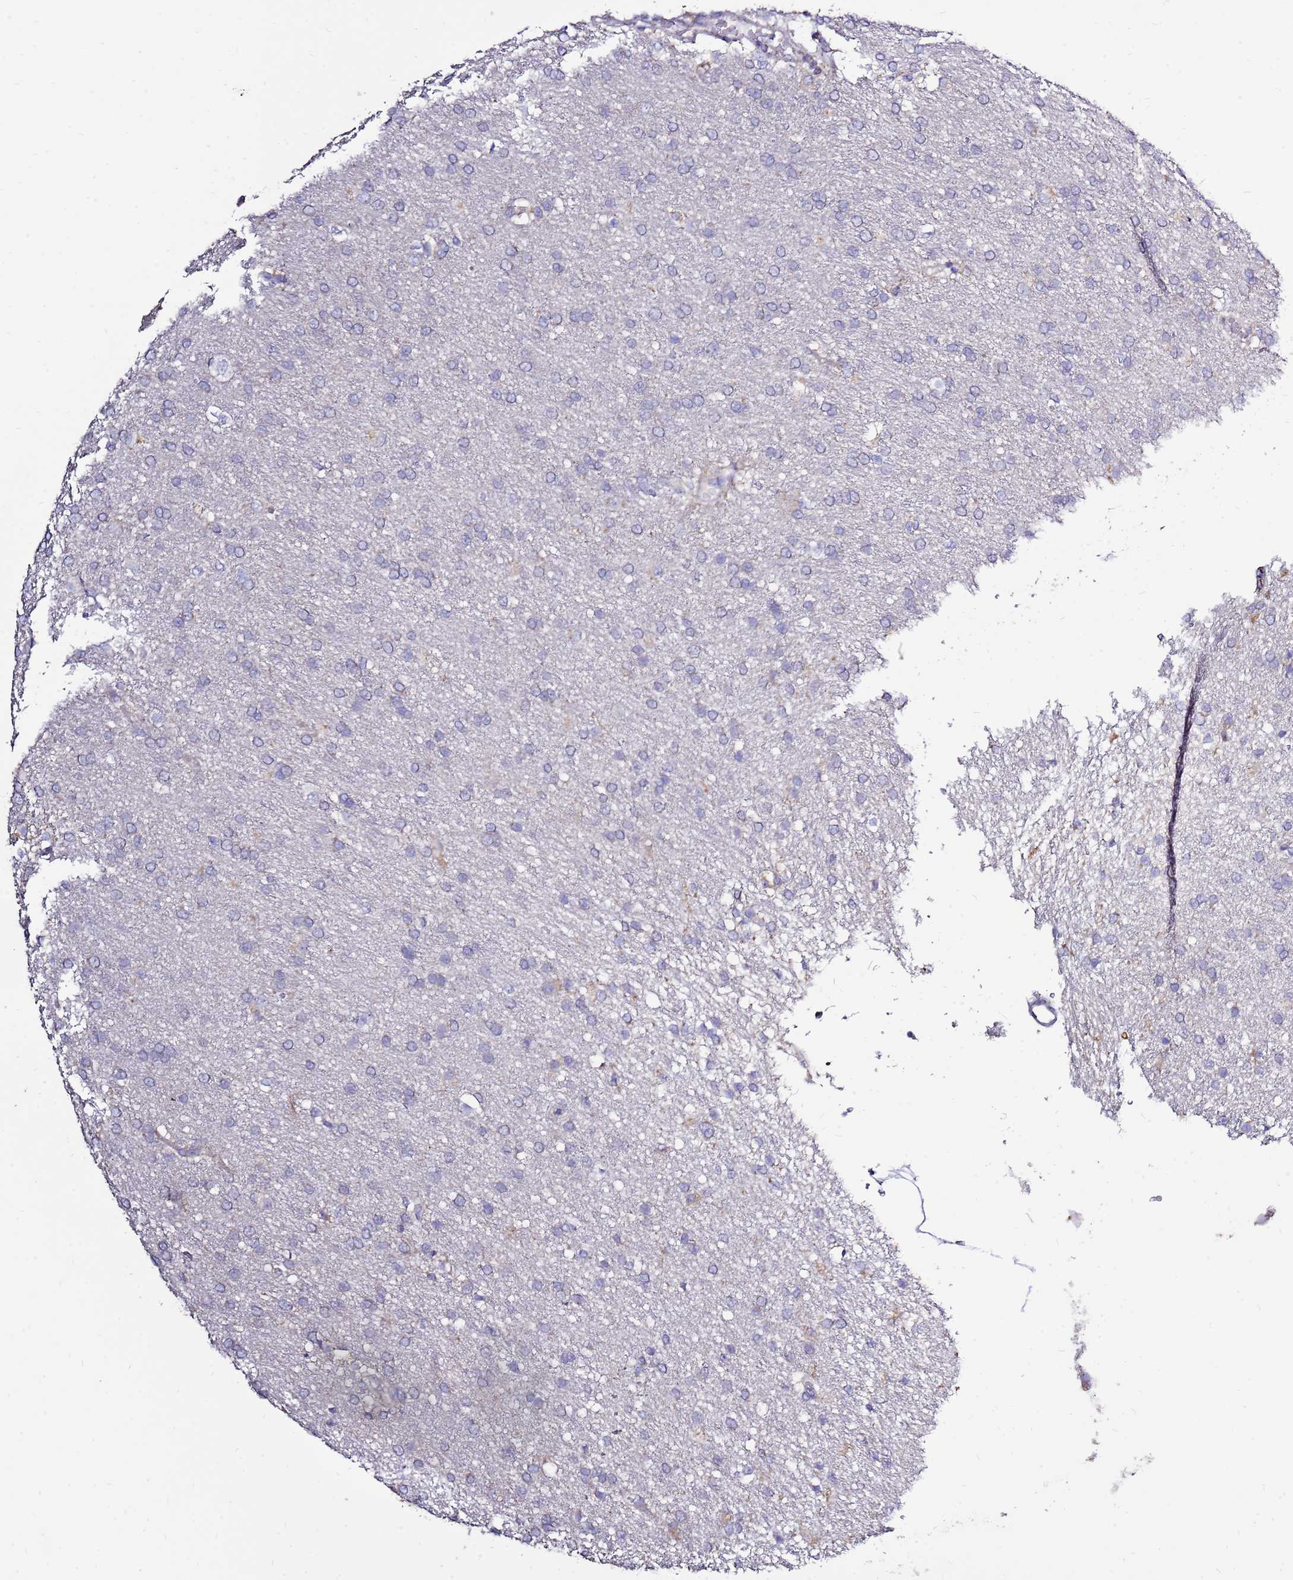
{"staining": {"intensity": "negative", "quantity": "none", "location": "none"}, "tissue": "glioma", "cell_type": "Tumor cells", "image_type": "cancer", "snomed": [{"axis": "morphology", "description": "Glioma, malignant, High grade"}, {"axis": "topography", "description": "Brain"}], "caption": "Immunohistochemistry (IHC) photomicrograph of human glioma stained for a protein (brown), which demonstrates no staining in tumor cells.", "gene": "IGF1R", "patient": {"sex": "male", "age": 72}}